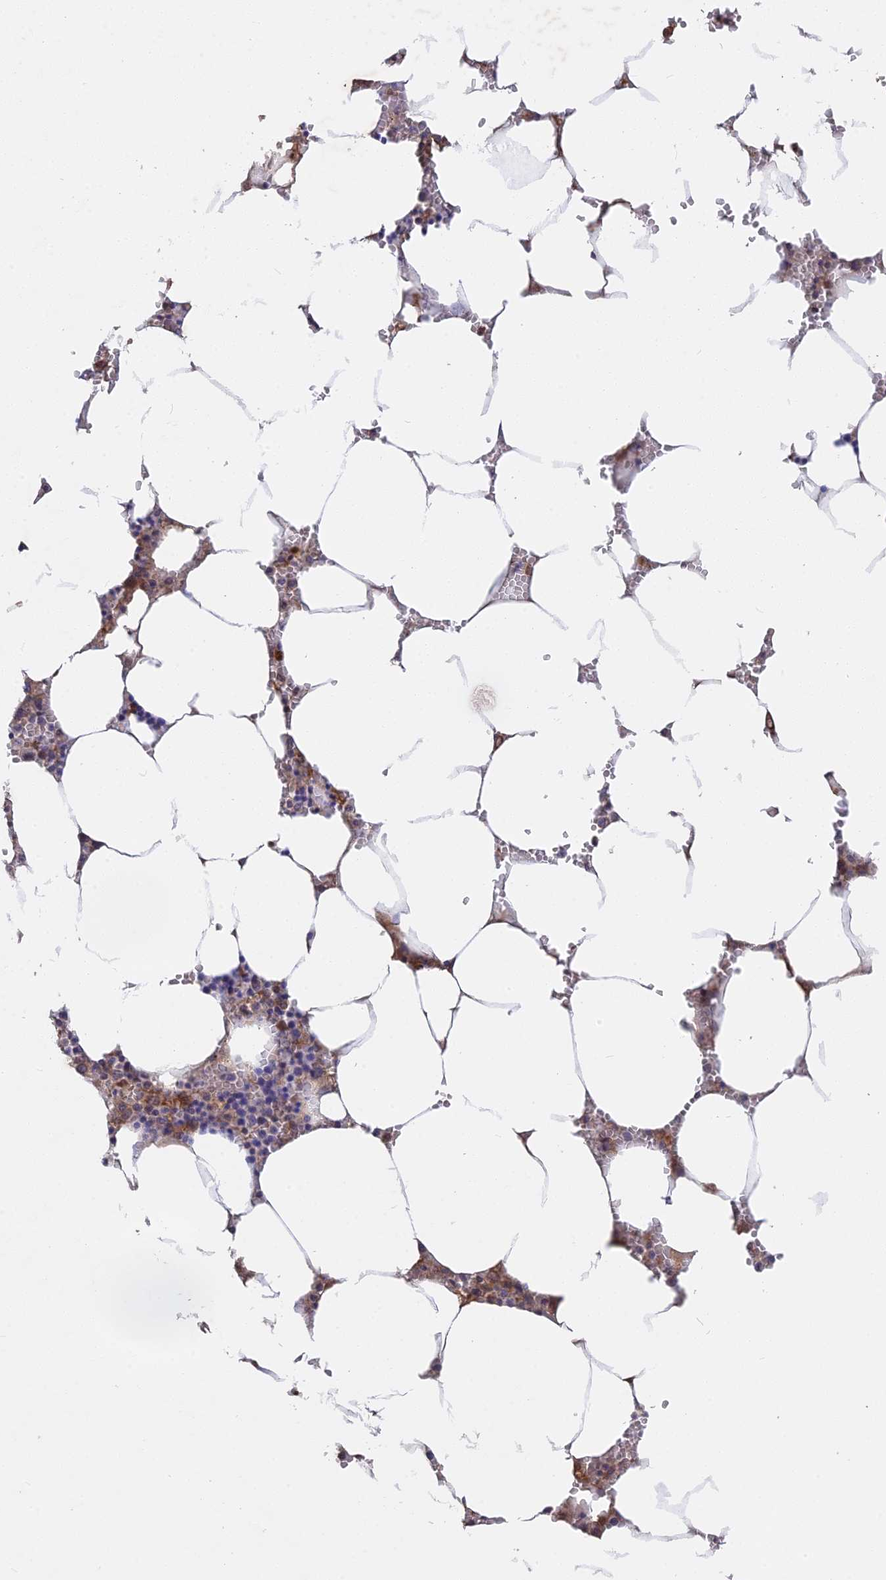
{"staining": {"intensity": "weak", "quantity": "<25%", "location": "cytoplasmic/membranous"}, "tissue": "bone marrow", "cell_type": "Hematopoietic cells", "image_type": "normal", "snomed": [{"axis": "morphology", "description": "Normal tissue, NOS"}, {"axis": "topography", "description": "Bone marrow"}], "caption": "Hematopoietic cells are negative for brown protein staining in benign bone marrow. The staining is performed using DAB brown chromogen with nuclei counter-stained in using hematoxylin.", "gene": "SAC3D1", "patient": {"sex": "male", "age": 70}}